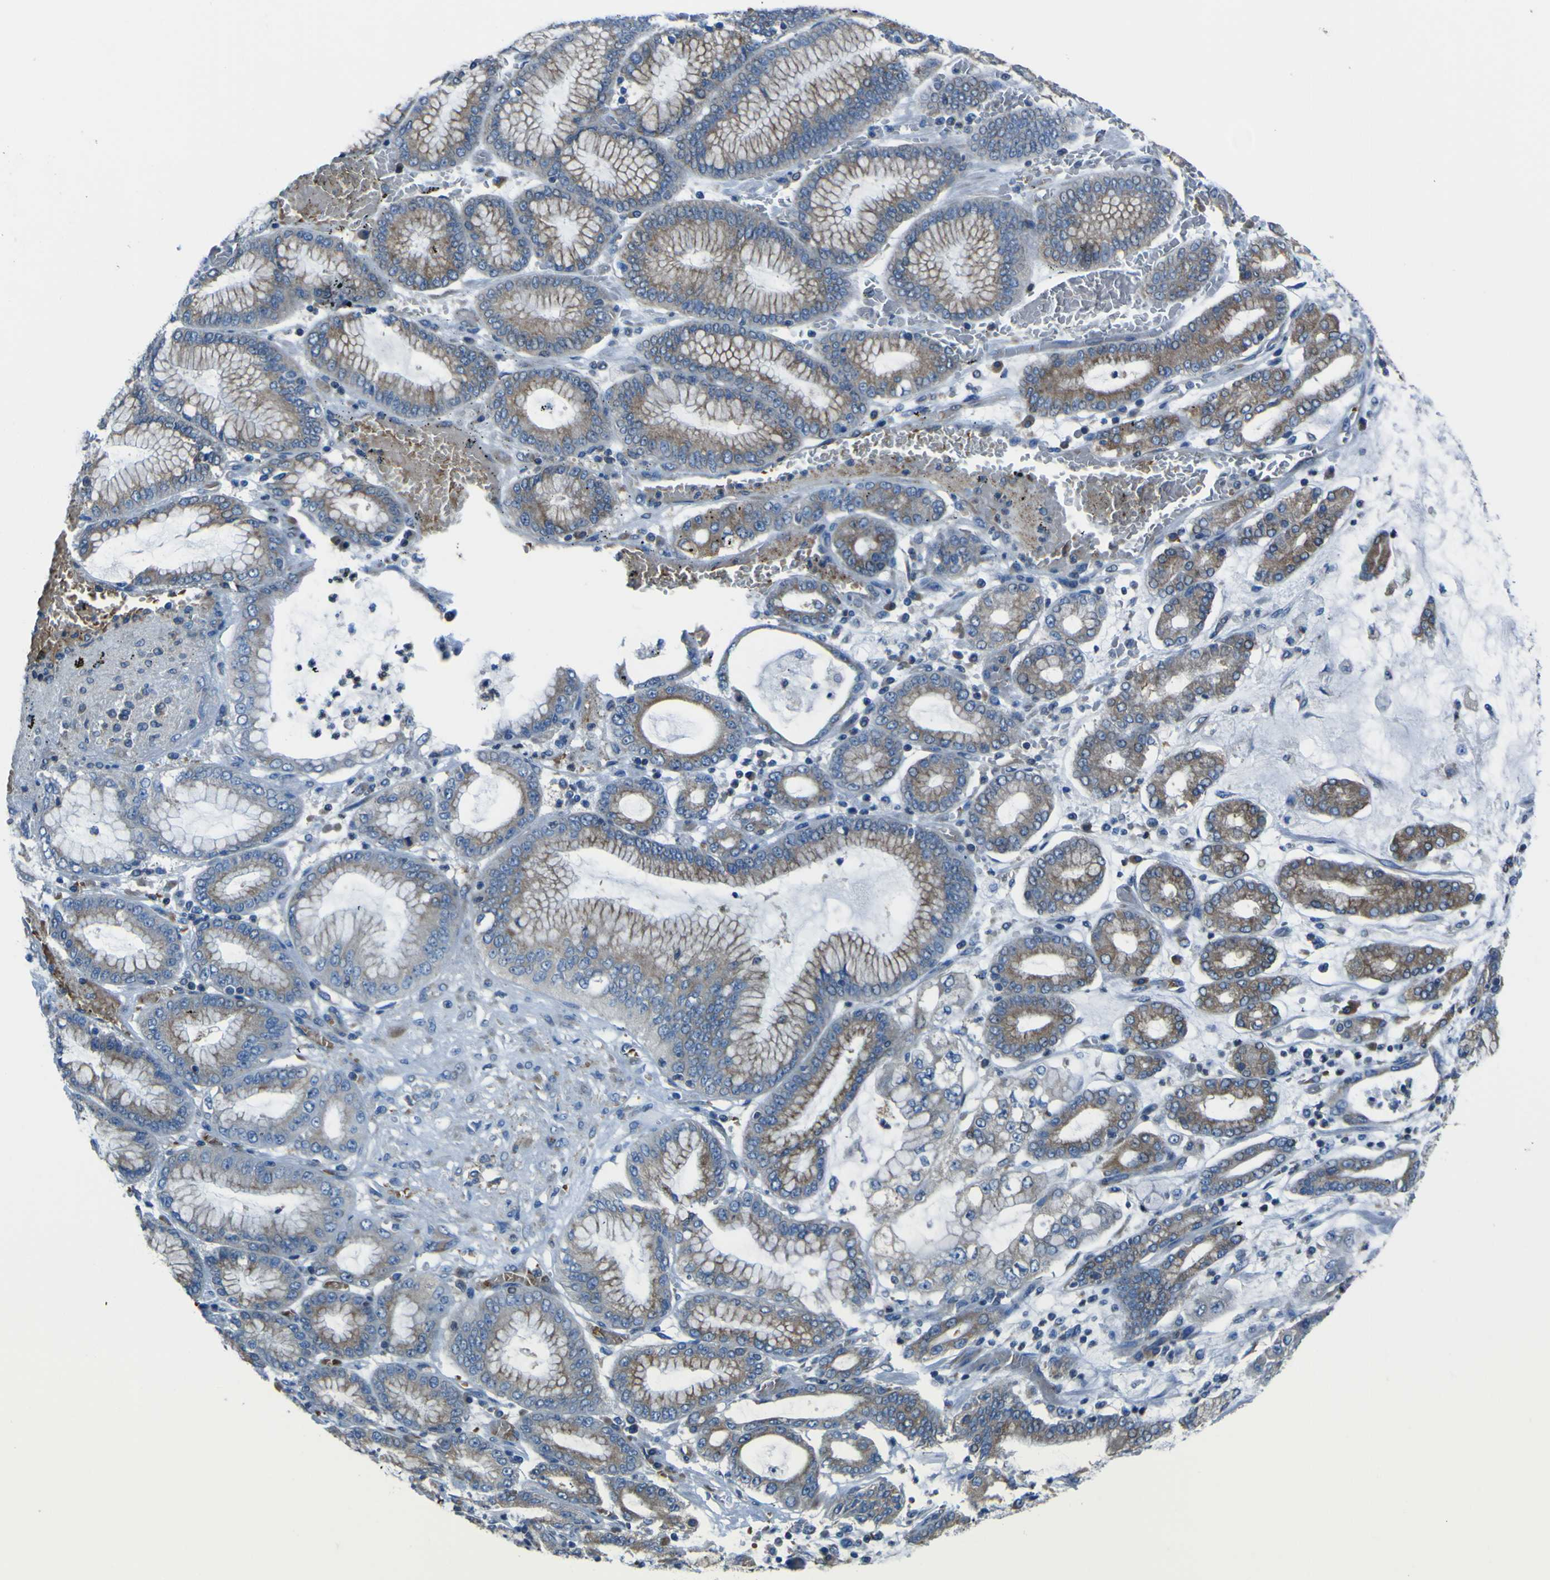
{"staining": {"intensity": "moderate", "quantity": ">75%", "location": "cytoplasmic/membranous"}, "tissue": "stomach cancer", "cell_type": "Tumor cells", "image_type": "cancer", "snomed": [{"axis": "morphology", "description": "Normal tissue, NOS"}, {"axis": "morphology", "description": "Adenocarcinoma, NOS"}, {"axis": "topography", "description": "Stomach, upper"}, {"axis": "topography", "description": "Stomach"}], "caption": "Human adenocarcinoma (stomach) stained with a protein marker shows moderate staining in tumor cells.", "gene": "STIM1", "patient": {"sex": "male", "age": 76}}